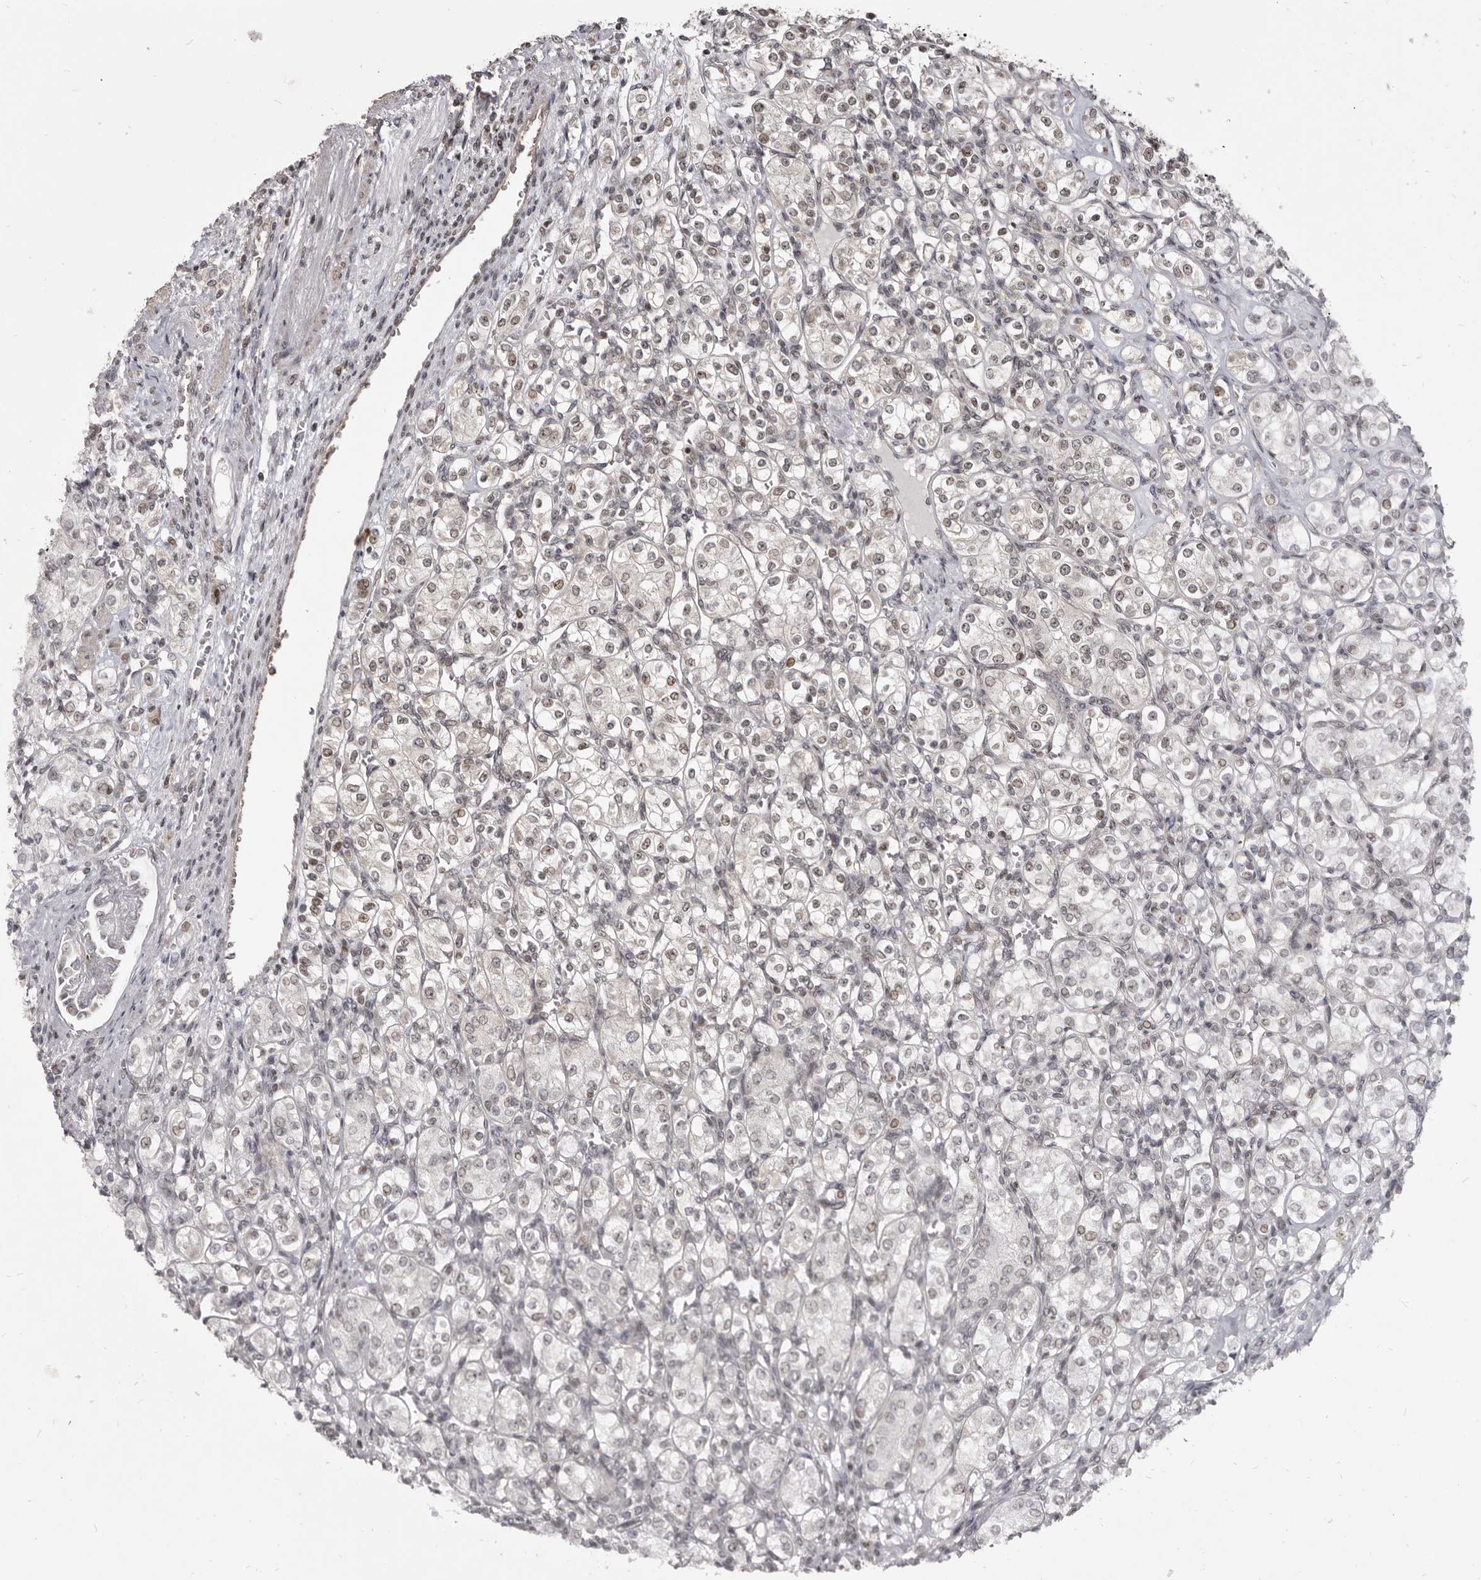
{"staining": {"intensity": "weak", "quantity": "<25%", "location": "nuclear"}, "tissue": "renal cancer", "cell_type": "Tumor cells", "image_type": "cancer", "snomed": [{"axis": "morphology", "description": "Adenocarcinoma, NOS"}, {"axis": "topography", "description": "Kidney"}], "caption": "High magnification brightfield microscopy of adenocarcinoma (renal) stained with DAB (brown) and counterstained with hematoxylin (blue): tumor cells show no significant staining.", "gene": "THUMPD1", "patient": {"sex": "male", "age": 77}}